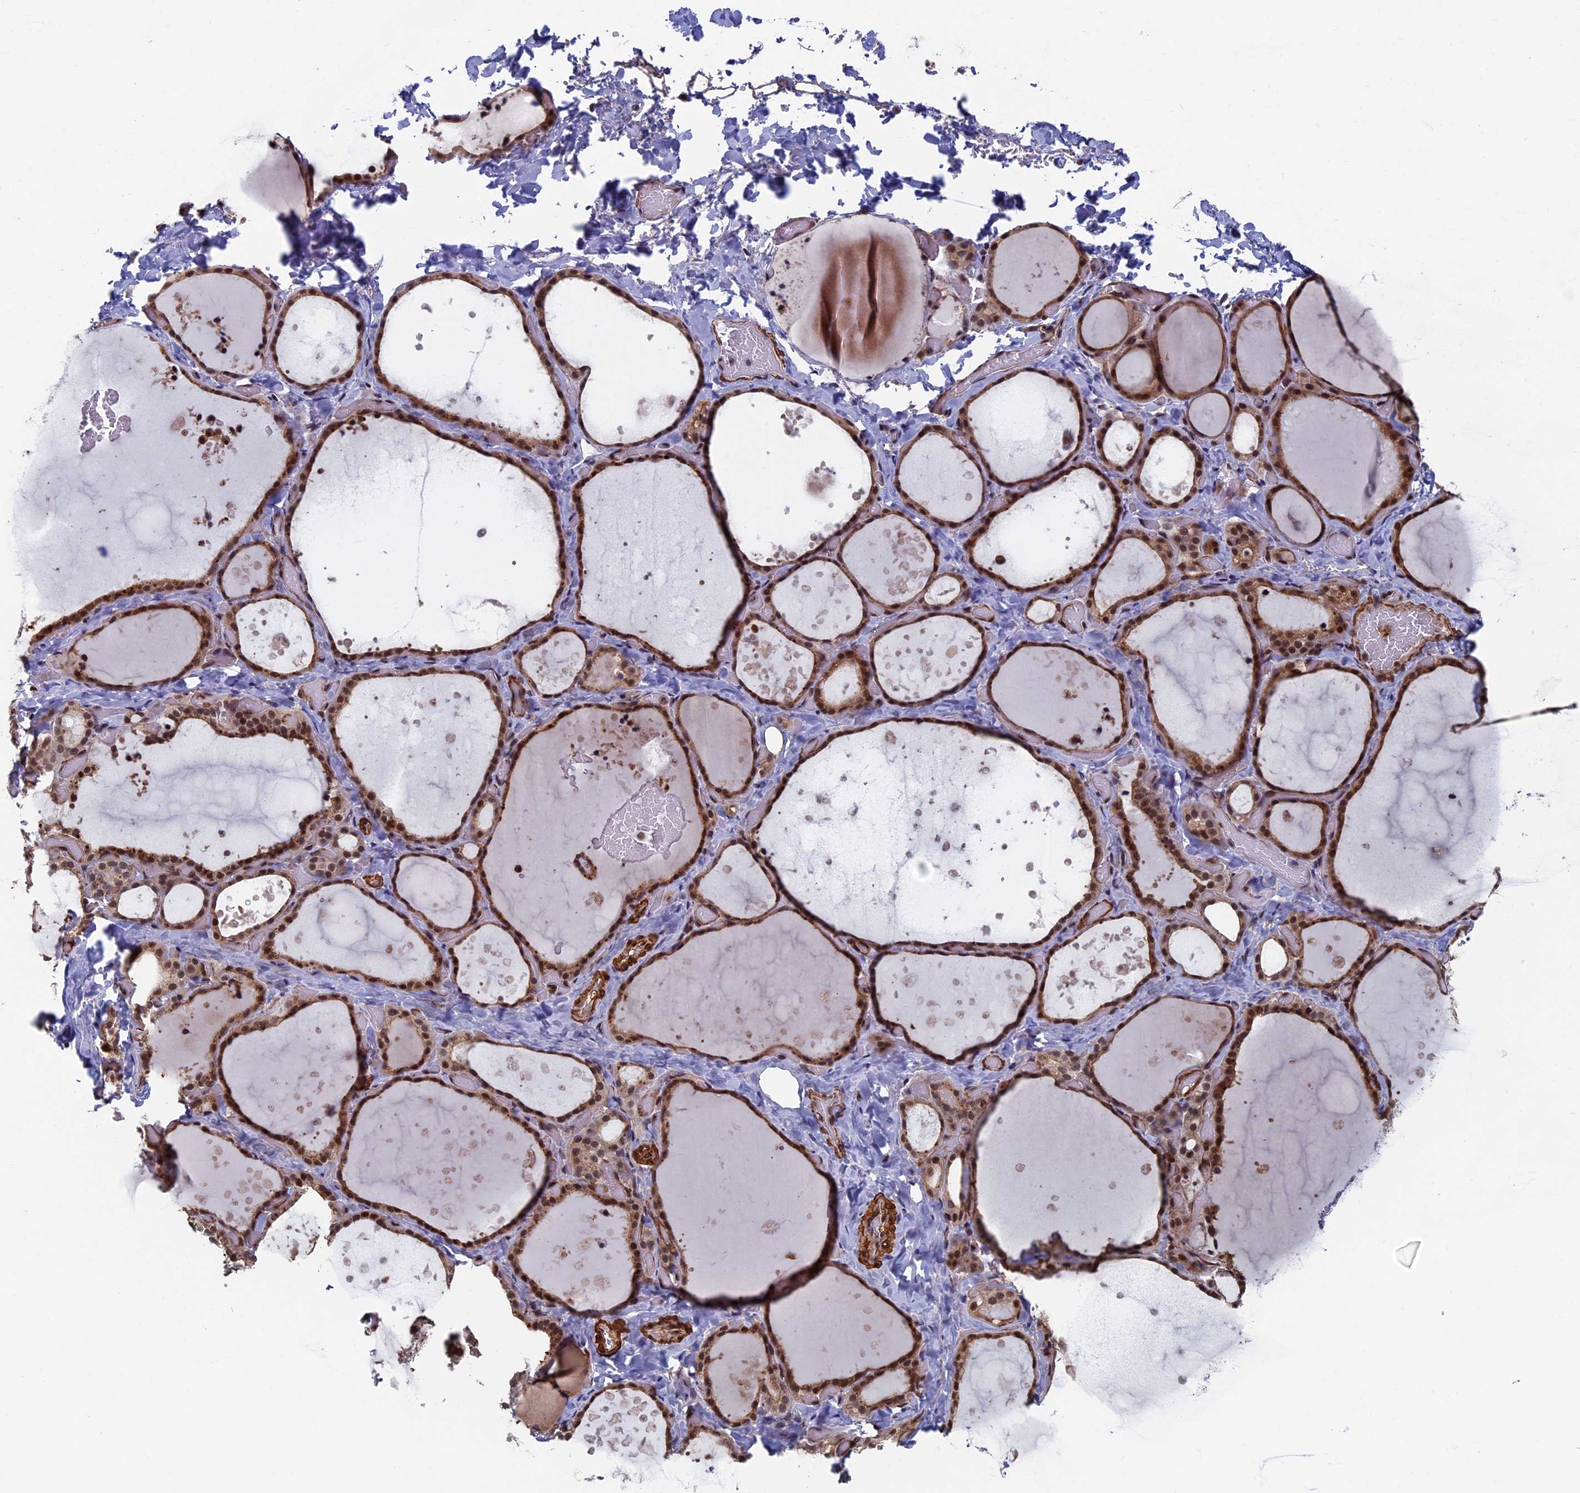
{"staining": {"intensity": "moderate", "quantity": ">75%", "location": "cytoplasmic/membranous,nuclear"}, "tissue": "thyroid gland", "cell_type": "Glandular cells", "image_type": "normal", "snomed": [{"axis": "morphology", "description": "Normal tissue, NOS"}, {"axis": "topography", "description": "Thyroid gland"}], "caption": "Immunohistochemistry image of benign thyroid gland: thyroid gland stained using immunohistochemistry shows medium levels of moderate protein expression localized specifically in the cytoplasmic/membranous,nuclear of glandular cells, appearing as a cytoplasmic/membranous,nuclear brown color.", "gene": "CTDP1", "patient": {"sex": "female", "age": 44}}